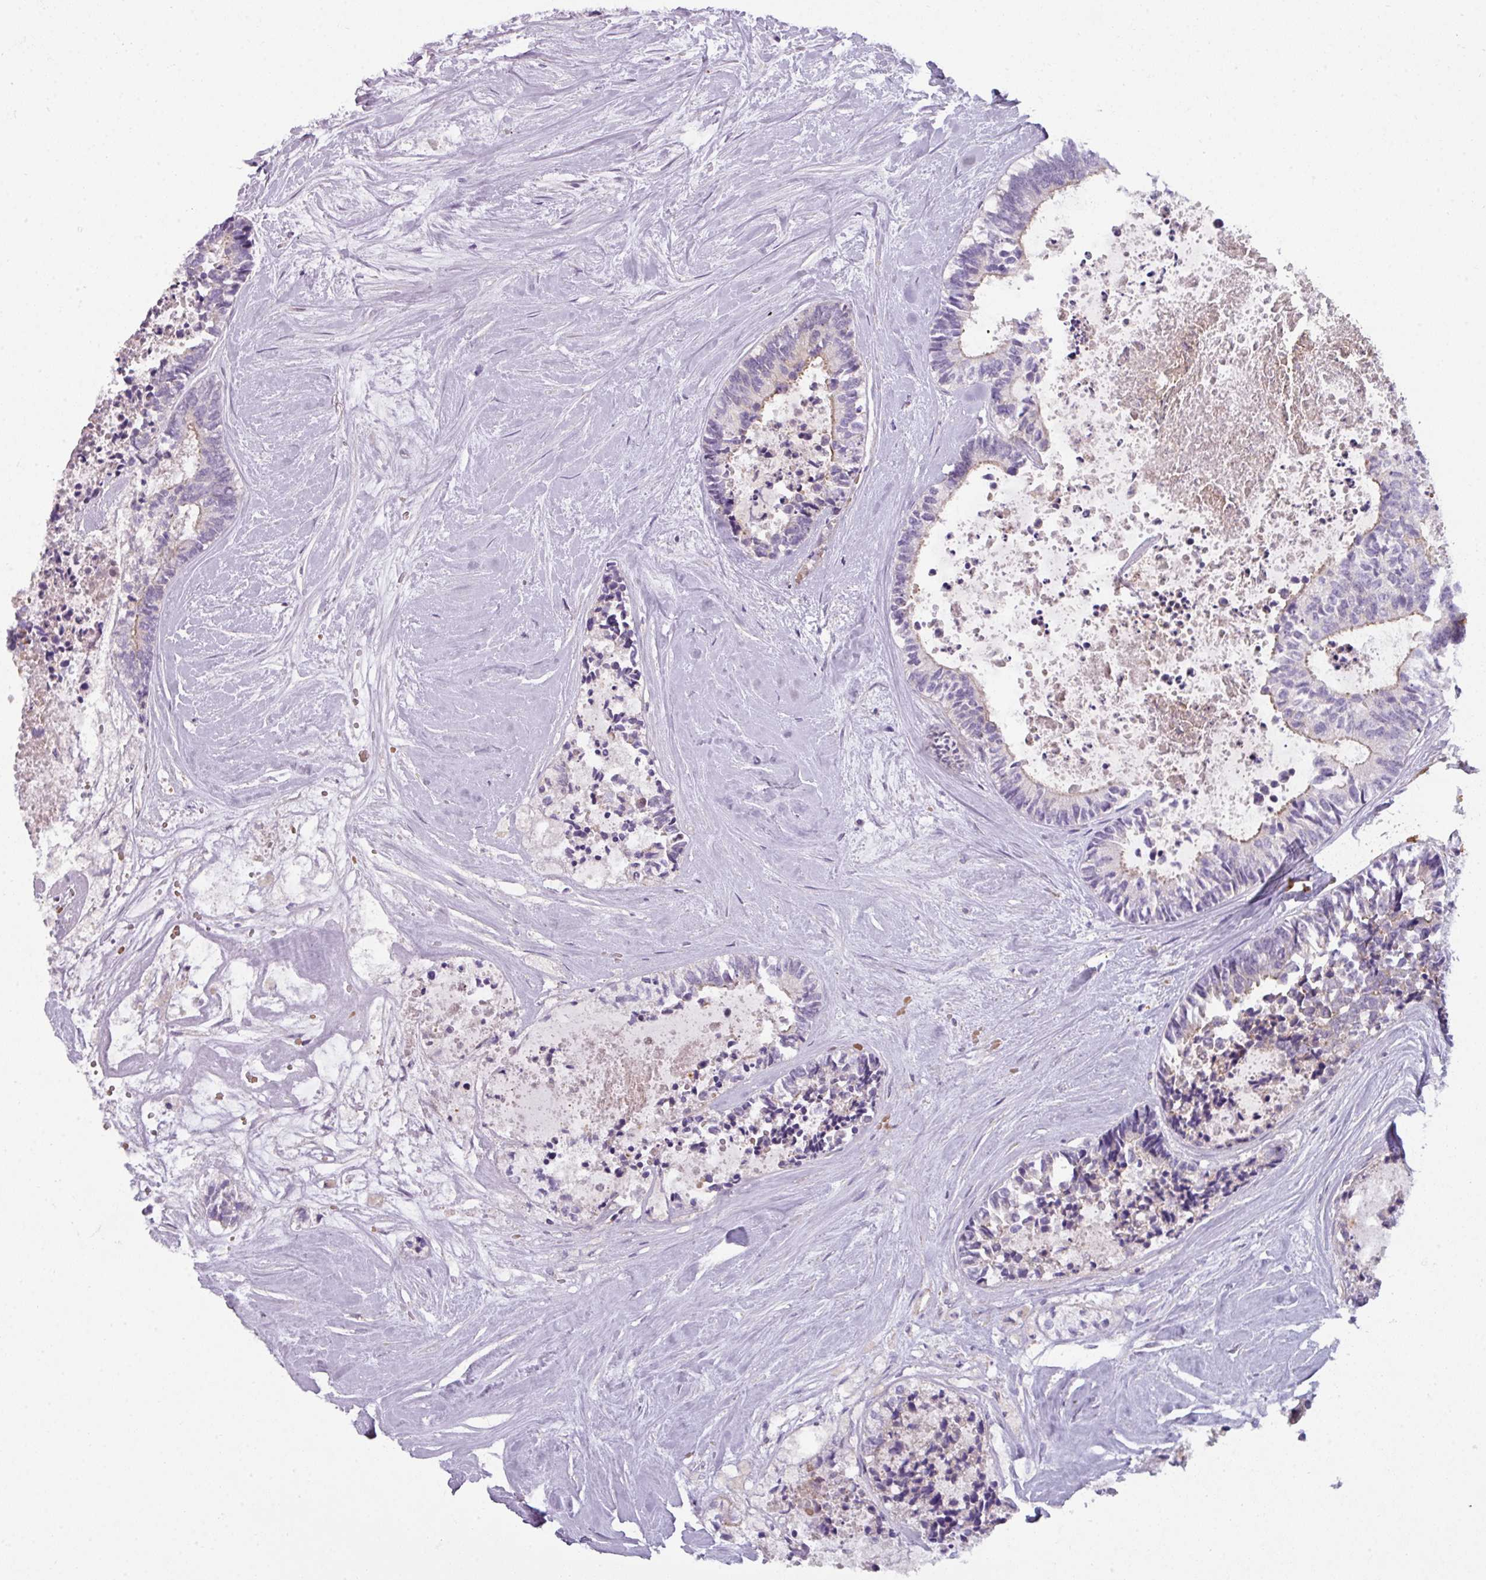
{"staining": {"intensity": "moderate", "quantity": "25%-75%", "location": "cytoplasmic/membranous"}, "tissue": "colorectal cancer", "cell_type": "Tumor cells", "image_type": "cancer", "snomed": [{"axis": "morphology", "description": "Adenocarcinoma, NOS"}, {"axis": "topography", "description": "Colon"}, {"axis": "topography", "description": "Rectum"}], "caption": "Adenocarcinoma (colorectal) tissue shows moderate cytoplasmic/membranous staining in about 25%-75% of tumor cells Nuclei are stained in blue.", "gene": "BUD23", "patient": {"sex": "male", "age": 57}}